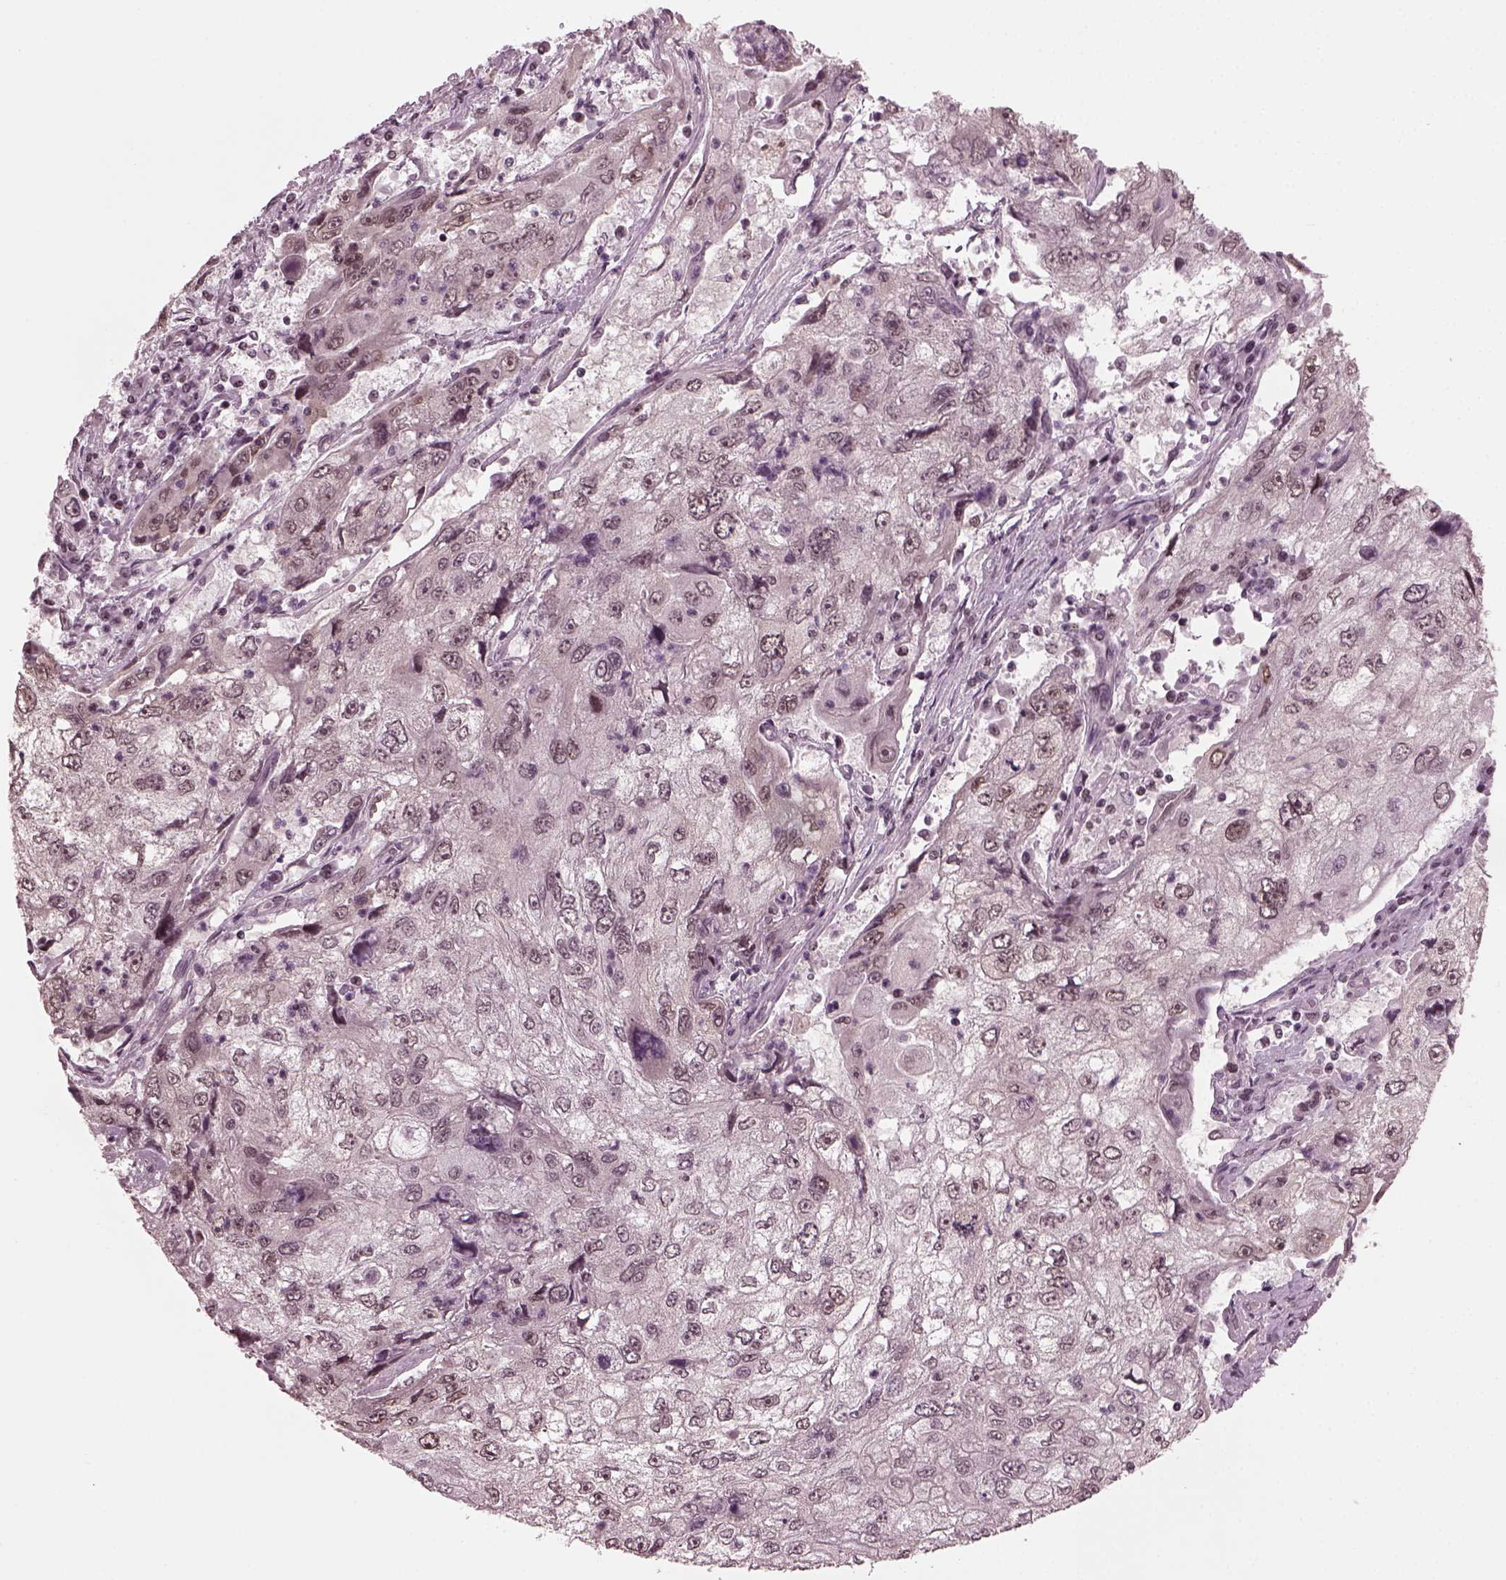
{"staining": {"intensity": "negative", "quantity": "none", "location": "none"}, "tissue": "cervical cancer", "cell_type": "Tumor cells", "image_type": "cancer", "snomed": [{"axis": "morphology", "description": "Squamous cell carcinoma, NOS"}, {"axis": "topography", "description": "Cervix"}], "caption": "High power microscopy micrograph of an IHC image of cervical cancer, revealing no significant expression in tumor cells.", "gene": "RUVBL2", "patient": {"sex": "female", "age": 36}}